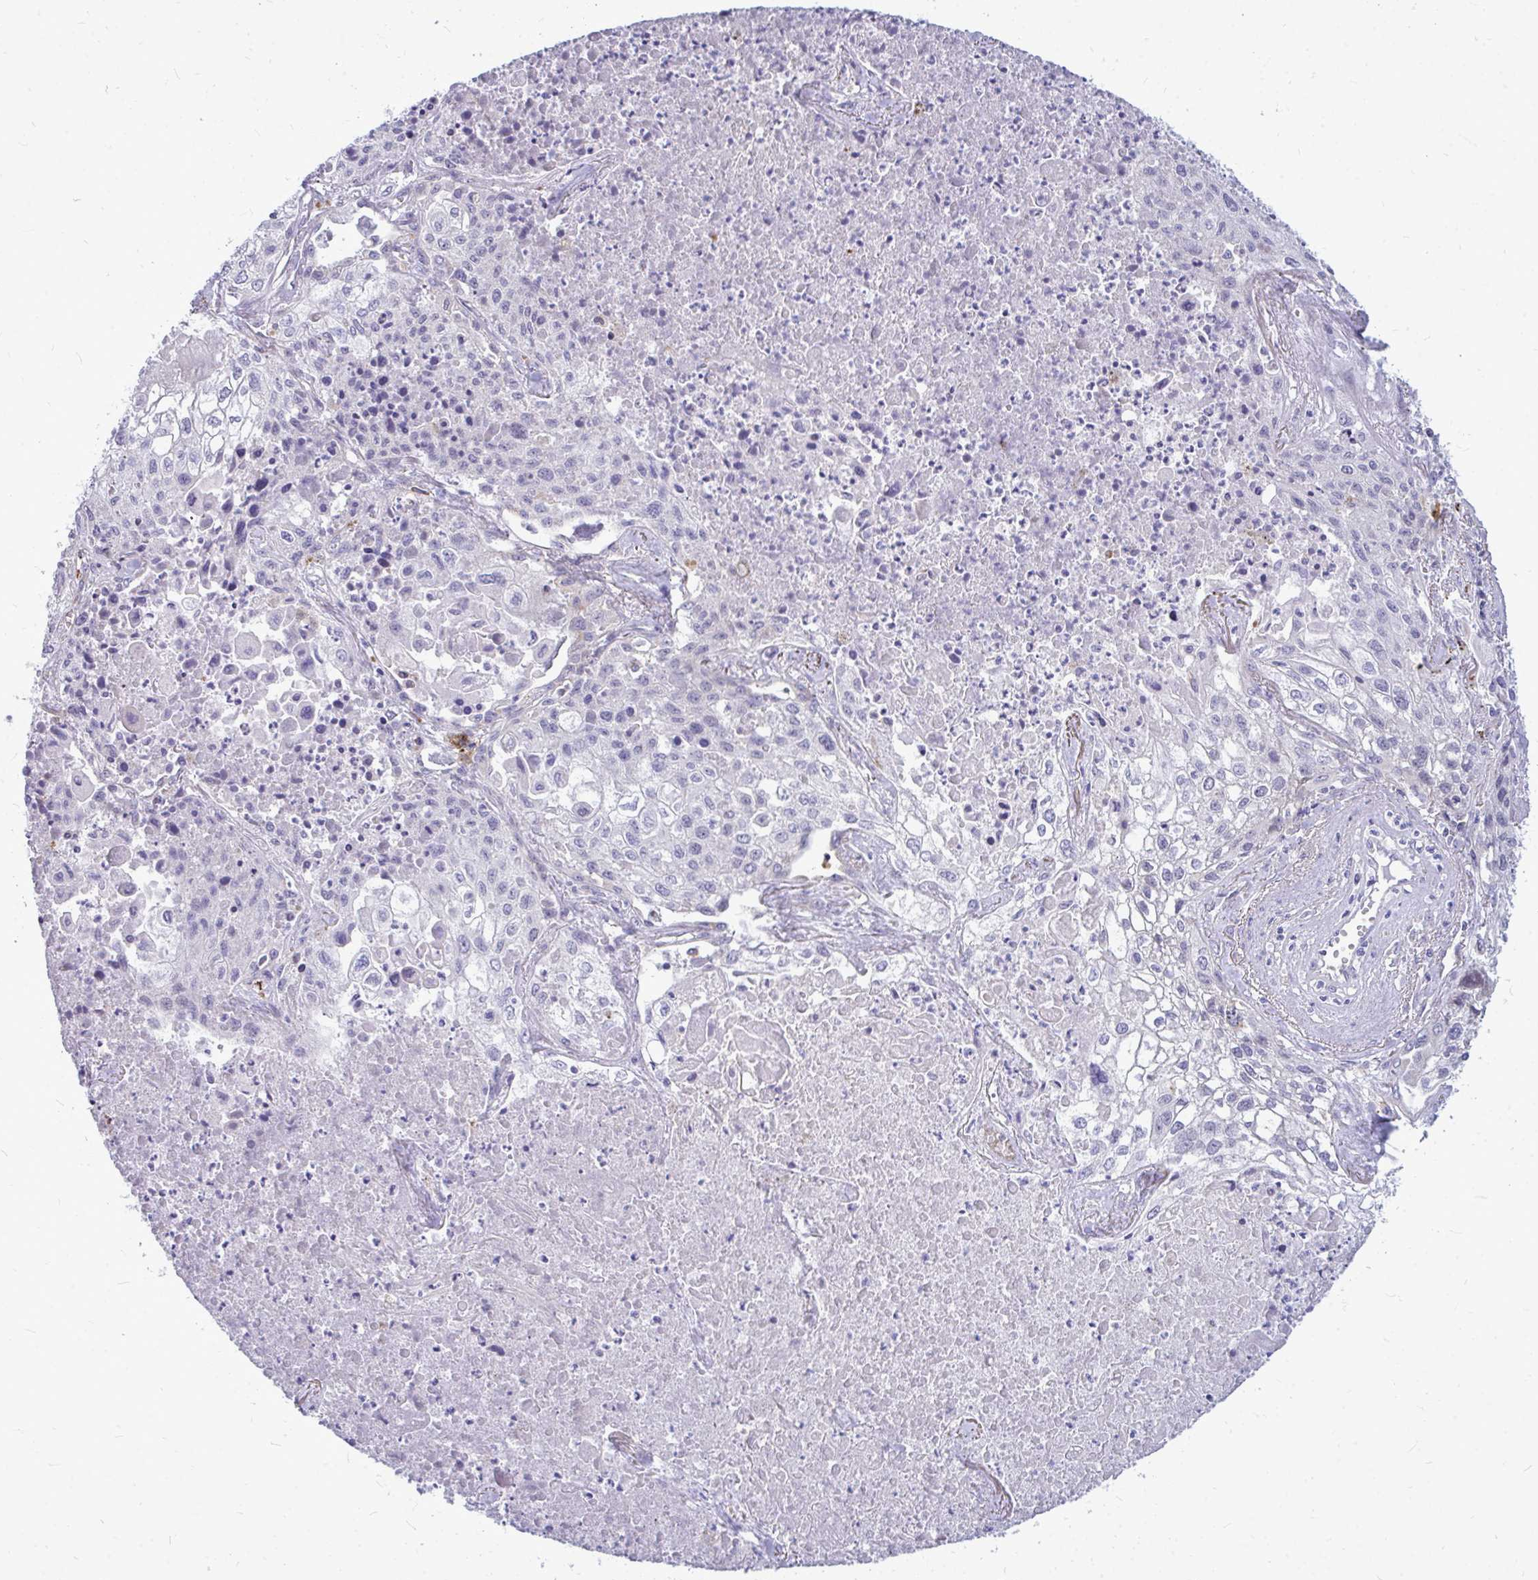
{"staining": {"intensity": "negative", "quantity": "none", "location": "none"}, "tissue": "lung cancer", "cell_type": "Tumor cells", "image_type": "cancer", "snomed": [{"axis": "morphology", "description": "Squamous cell carcinoma, NOS"}, {"axis": "topography", "description": "Lung"}], "caption": "IHC image of neoplastic tissue: lung cancer (squamous cell carcinoma) stained with DAB demonstrates no significant protein staining in tumor cells. The staining was performed using DAB to visualize the protein expression in brown, while the nuclei were stained in blue with hematoxylin (Magnification: 20x).", "gene": "ZSCAN25", "patient": {"sex": "male", "age": 74}}